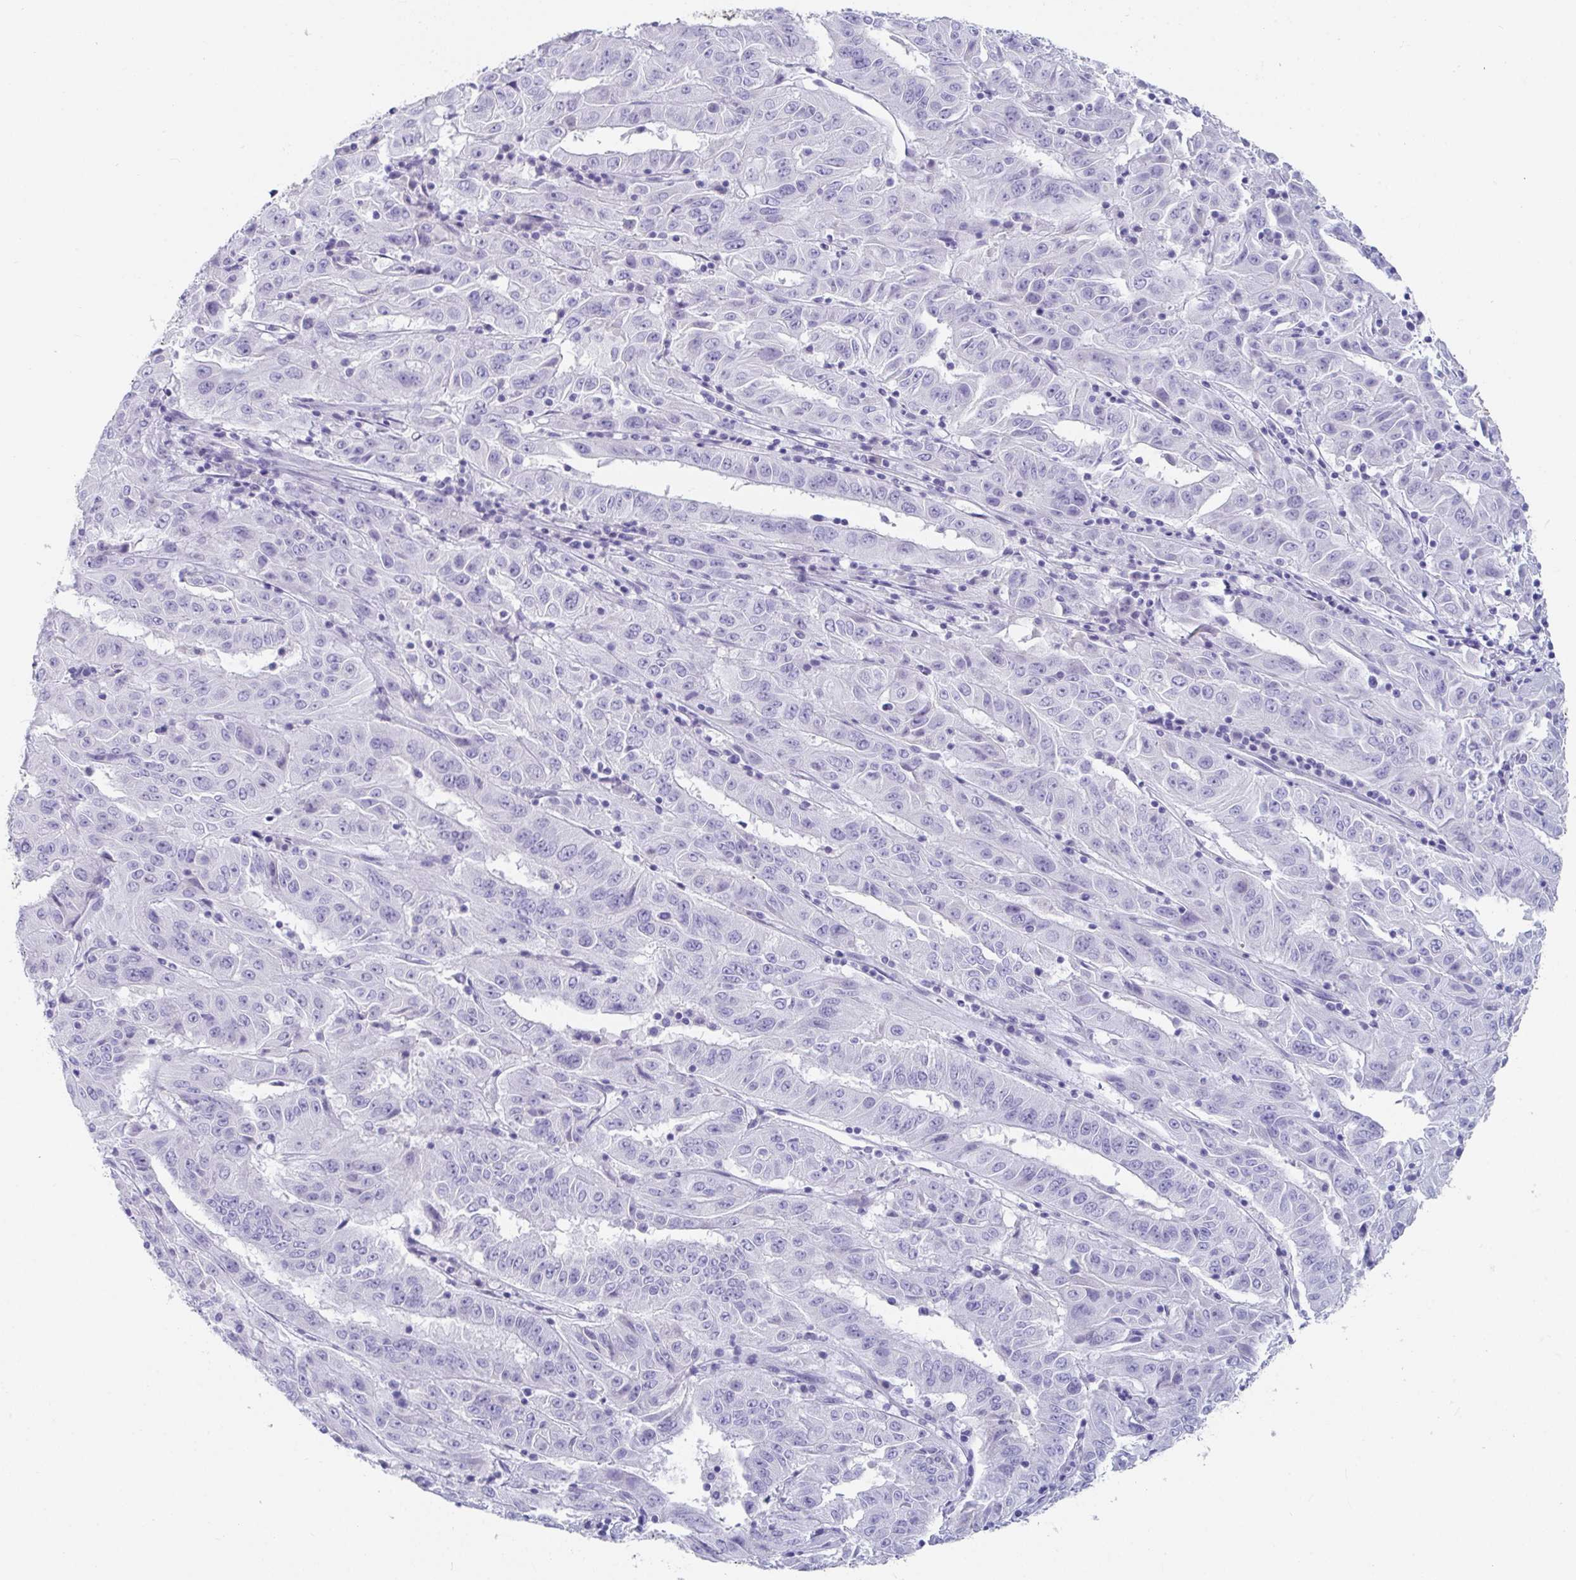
{"staining": {"intensity": "negative", "quantity": "none", "location": "none"}, "tissue": "pancreatic cancer", "cell_type": "Tumor cells", "image_type": "cancer", "snomed": [{"axis": "morphology", "description": "Adenocarcinoma, NOS"}, {"axis": "topography", "description": "Pancreas"}], "caption": "There is no significant expression in tumor cells of pancreatic cancer (adenocarcinoma).", "gene": "PLA2G1B", "patient": {"sex": "male", "age": 63}}